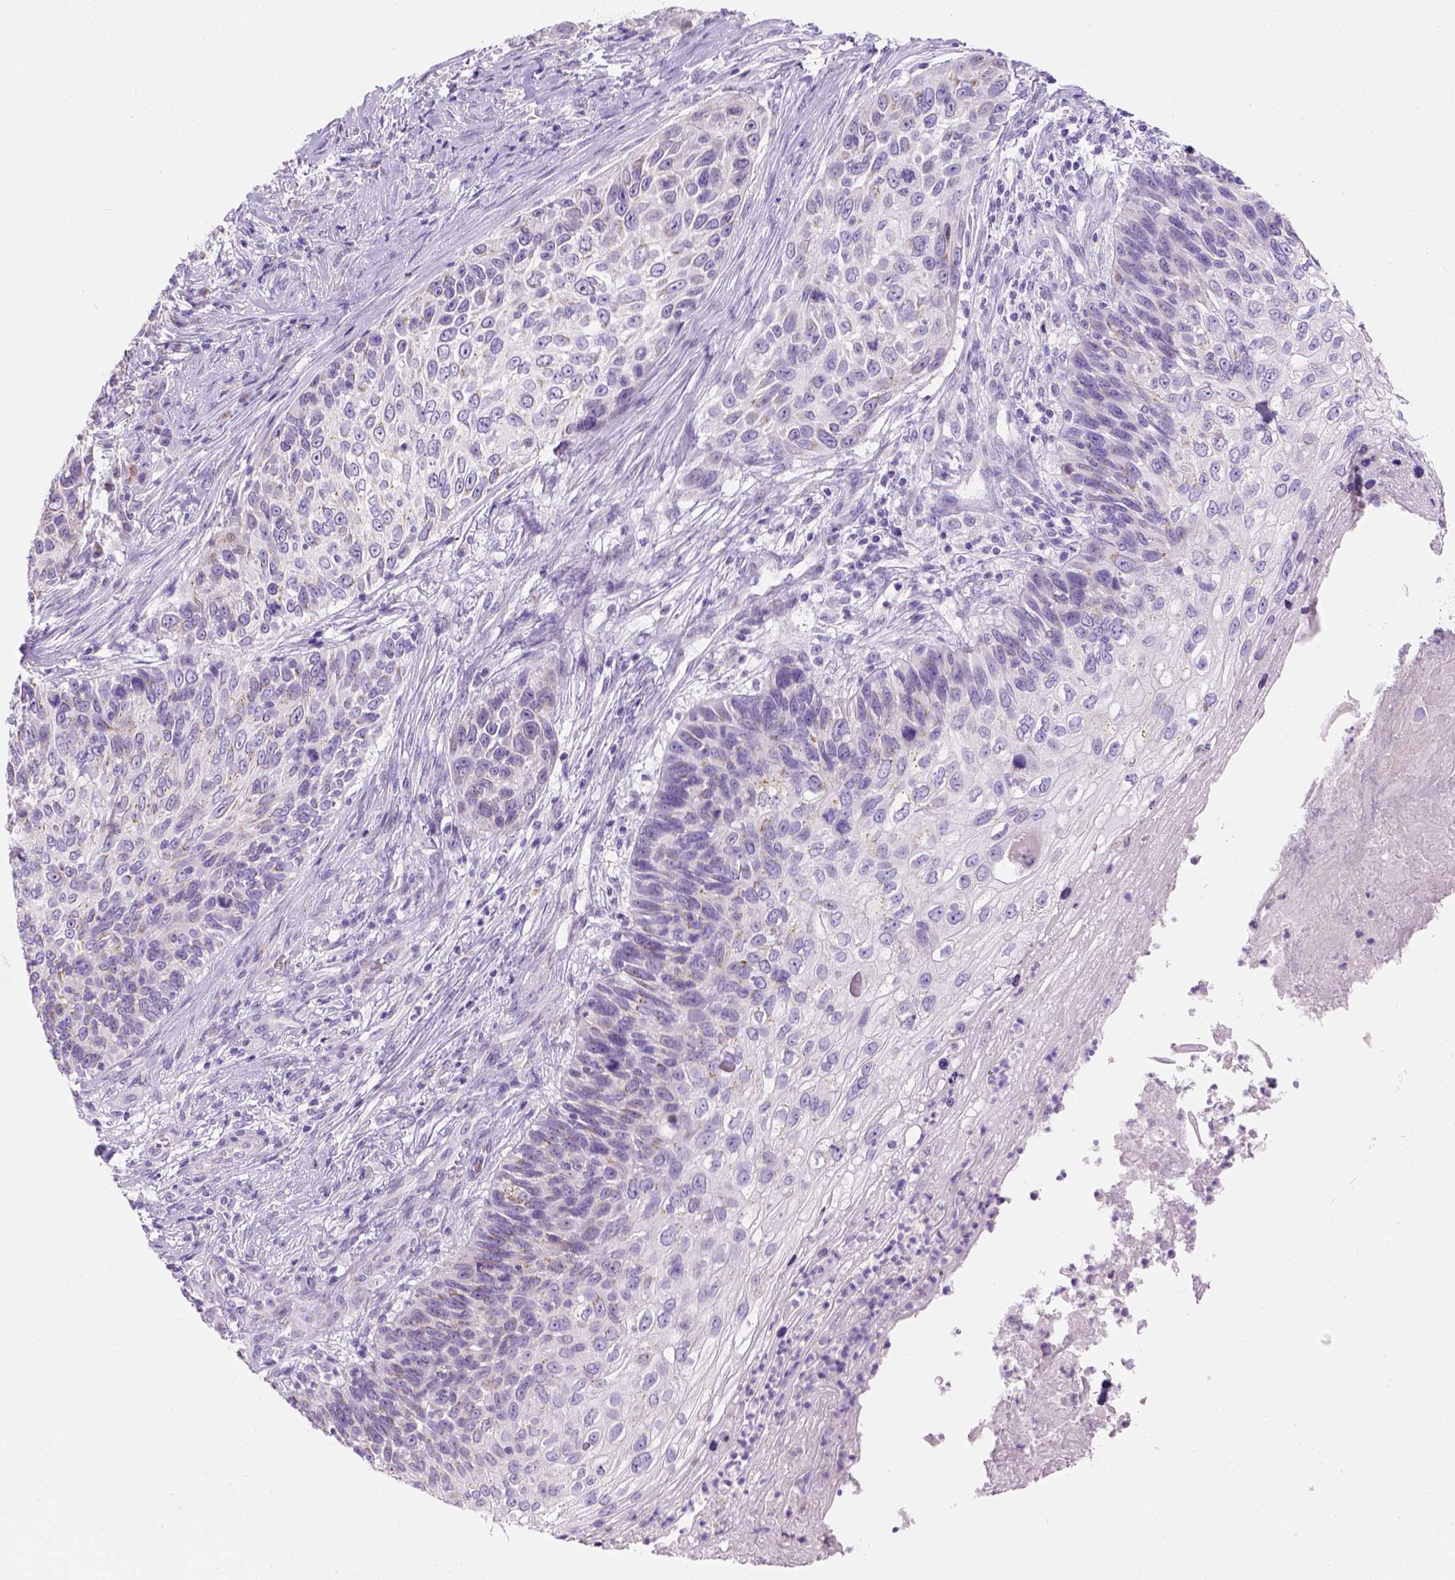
{"staining": {"intensity": "weak", "quantity": "25%-75%", "location": "cytoplasmic/membranous"}, "tissue": "skin cancer", "cell_type": "Tumor cells", "image_type": "cancer", "snomed": [{"axis": "morphology", "description": "Squamous cell carcinoma, NOS"}, {"axis": "topography", "description": "Skin"}], "caption": "Skin cancer stained with DAB immunohistochemistry reveals low levels of weak cytoplasmic/membranous staining in about 25%-75% of tumor cells. The protein of interest is shown in brown color, while the nuclei are stained blue.", "gene": "PHF7", "patient": {"sex": "male", "age": 92}}